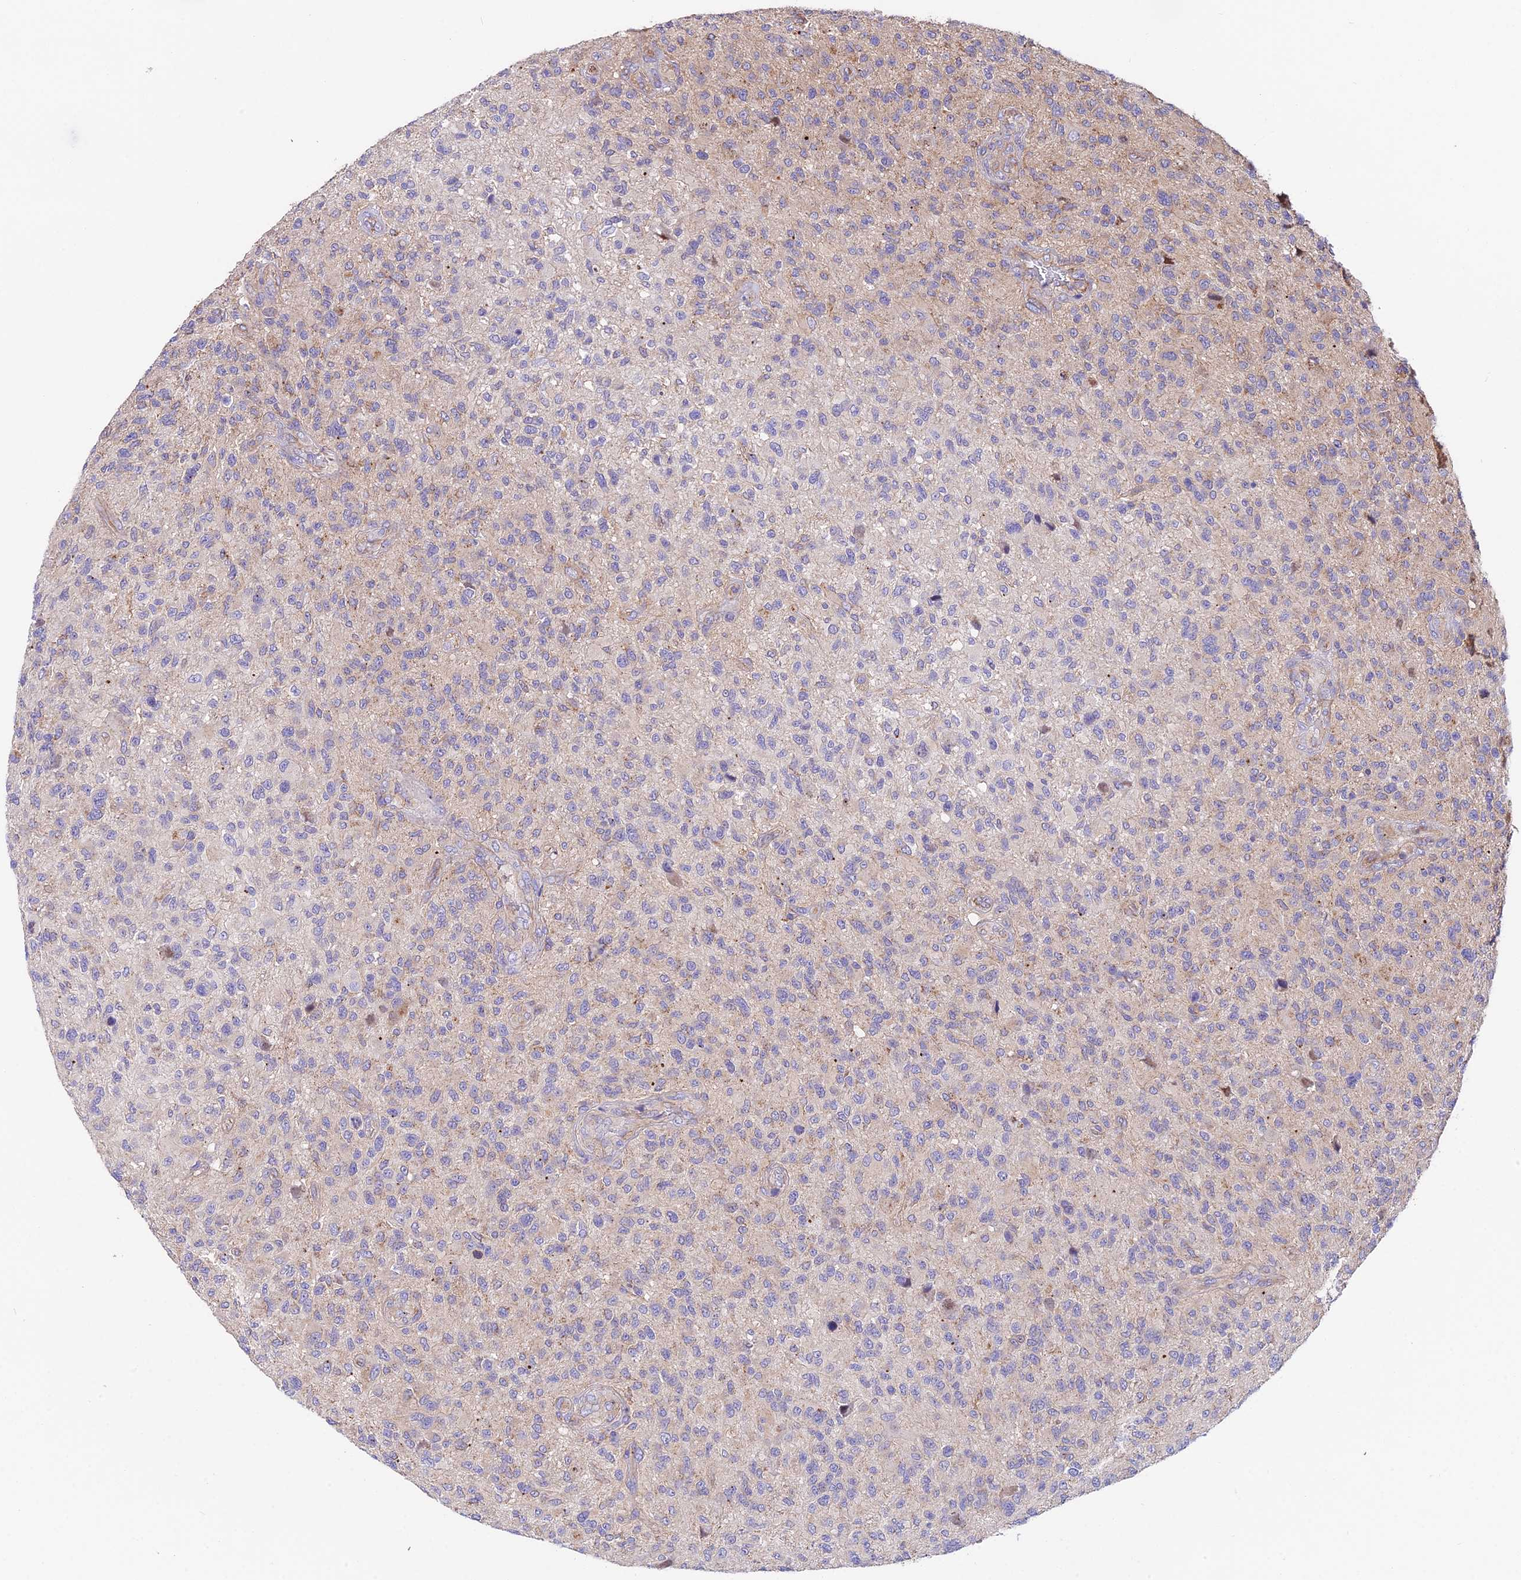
{"staining": {"intensity": "negative", "quantity": "none", "location": "none"}, "tissue": "glioma", "cell_type": "Tumor cells", "image_type": "cancer", "snomed": [{"axis": "morphology", "description": "Glioma, malignant, High grade"}, {"axis": "topography", "description": "Brain"}], "caption": "The histopathology image exhibits no significant positivity in tumor cells of malignant glioma (high-grade).", "gene": "QRFP", "patient": {"sex": "male", "age": 47}}